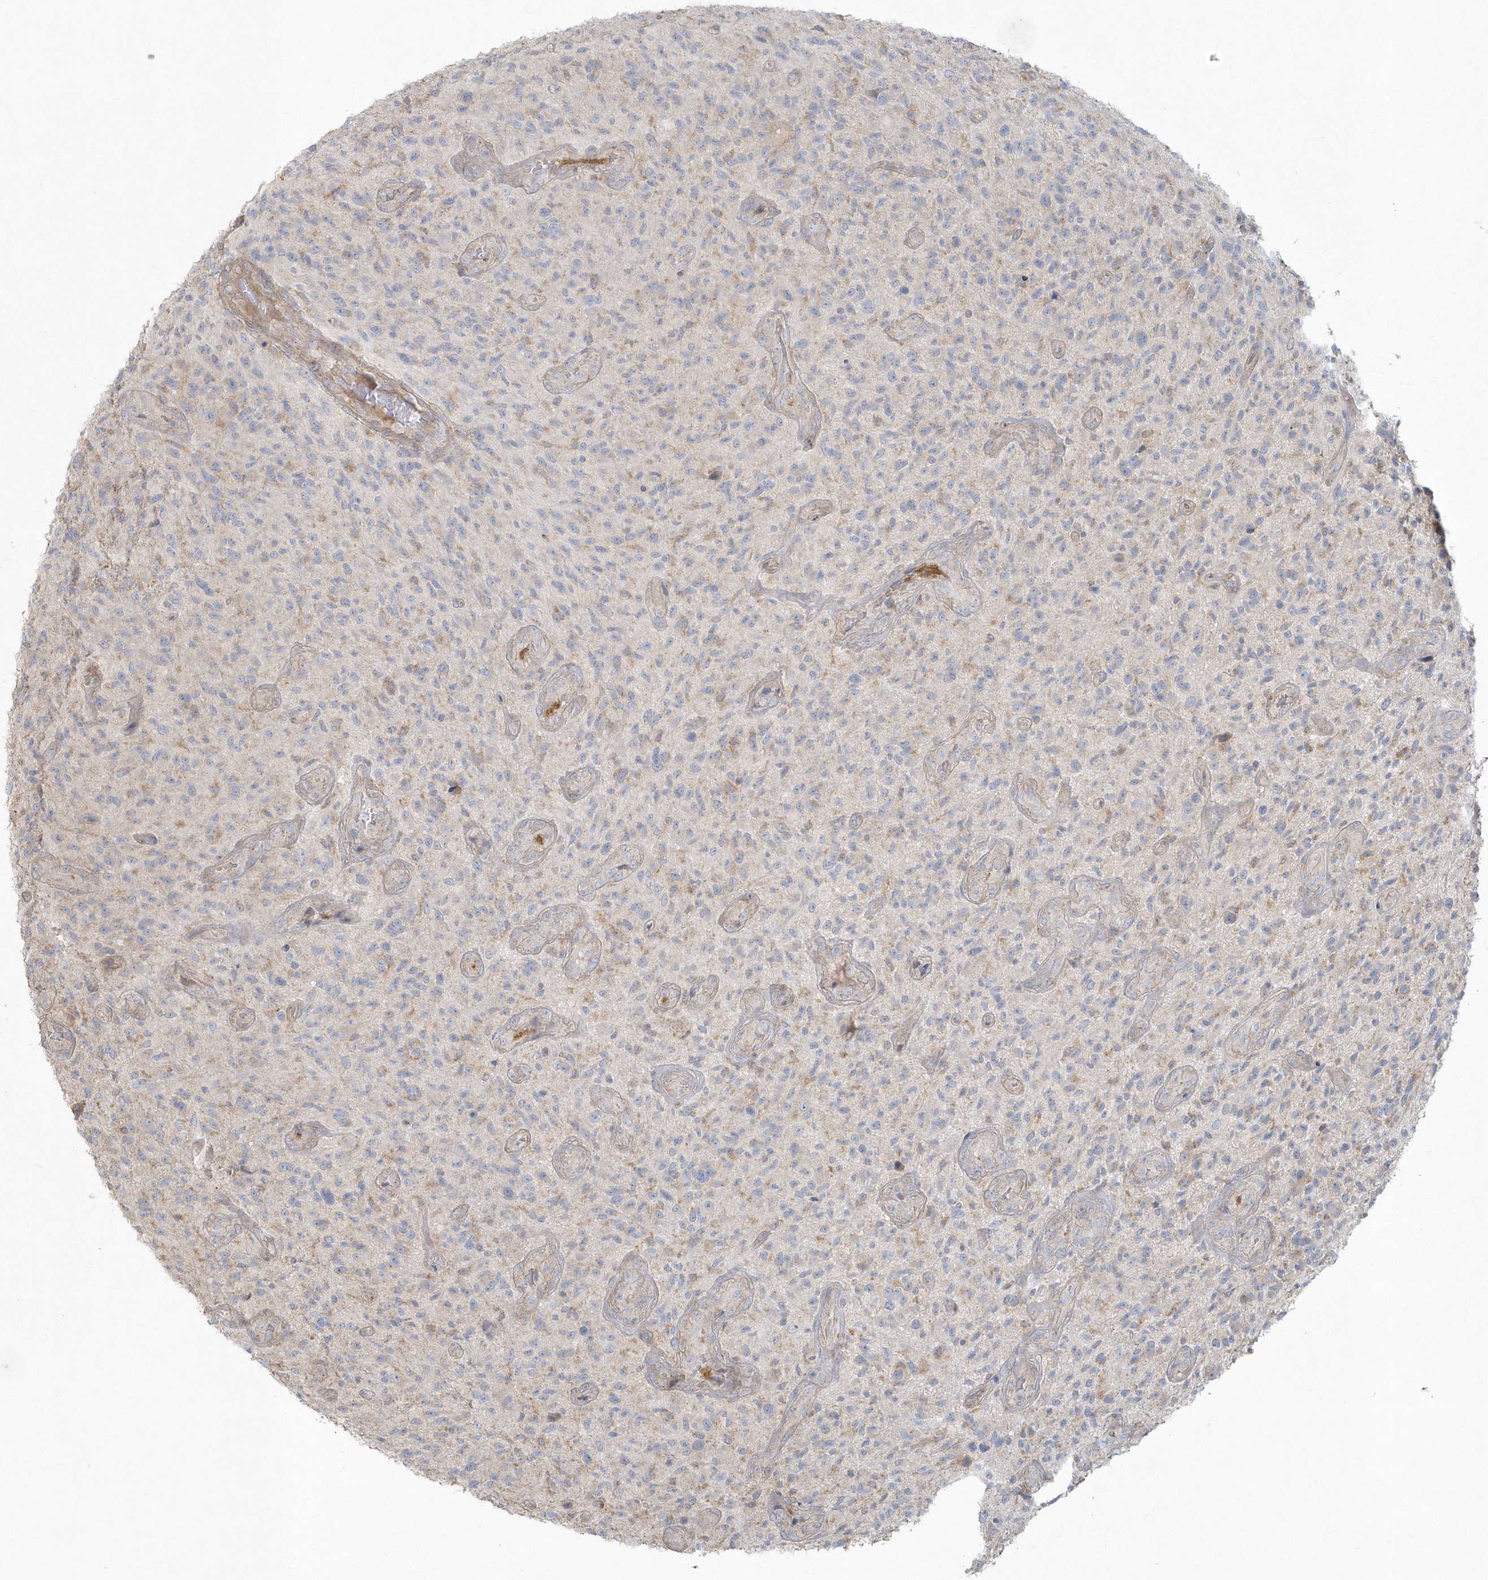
{"staining": {"intensity": "negative", "quantity": "none", "location": "none"}, "tissue": "glioma", "cell_type": "Tumor cells", "image_type": "cancer", "snomed": [{"axis": "morphology", "description": "Glioma, malignant, High grade"}, {"axis": "topography", "description": "Brain"}], "caption": "High power microscopy image of an IHC micrograph of glioma, revealing no significant positivity in tumor cells.", "gene": "BLTP3A", "patient": {"sex": "male", "age": 47}}